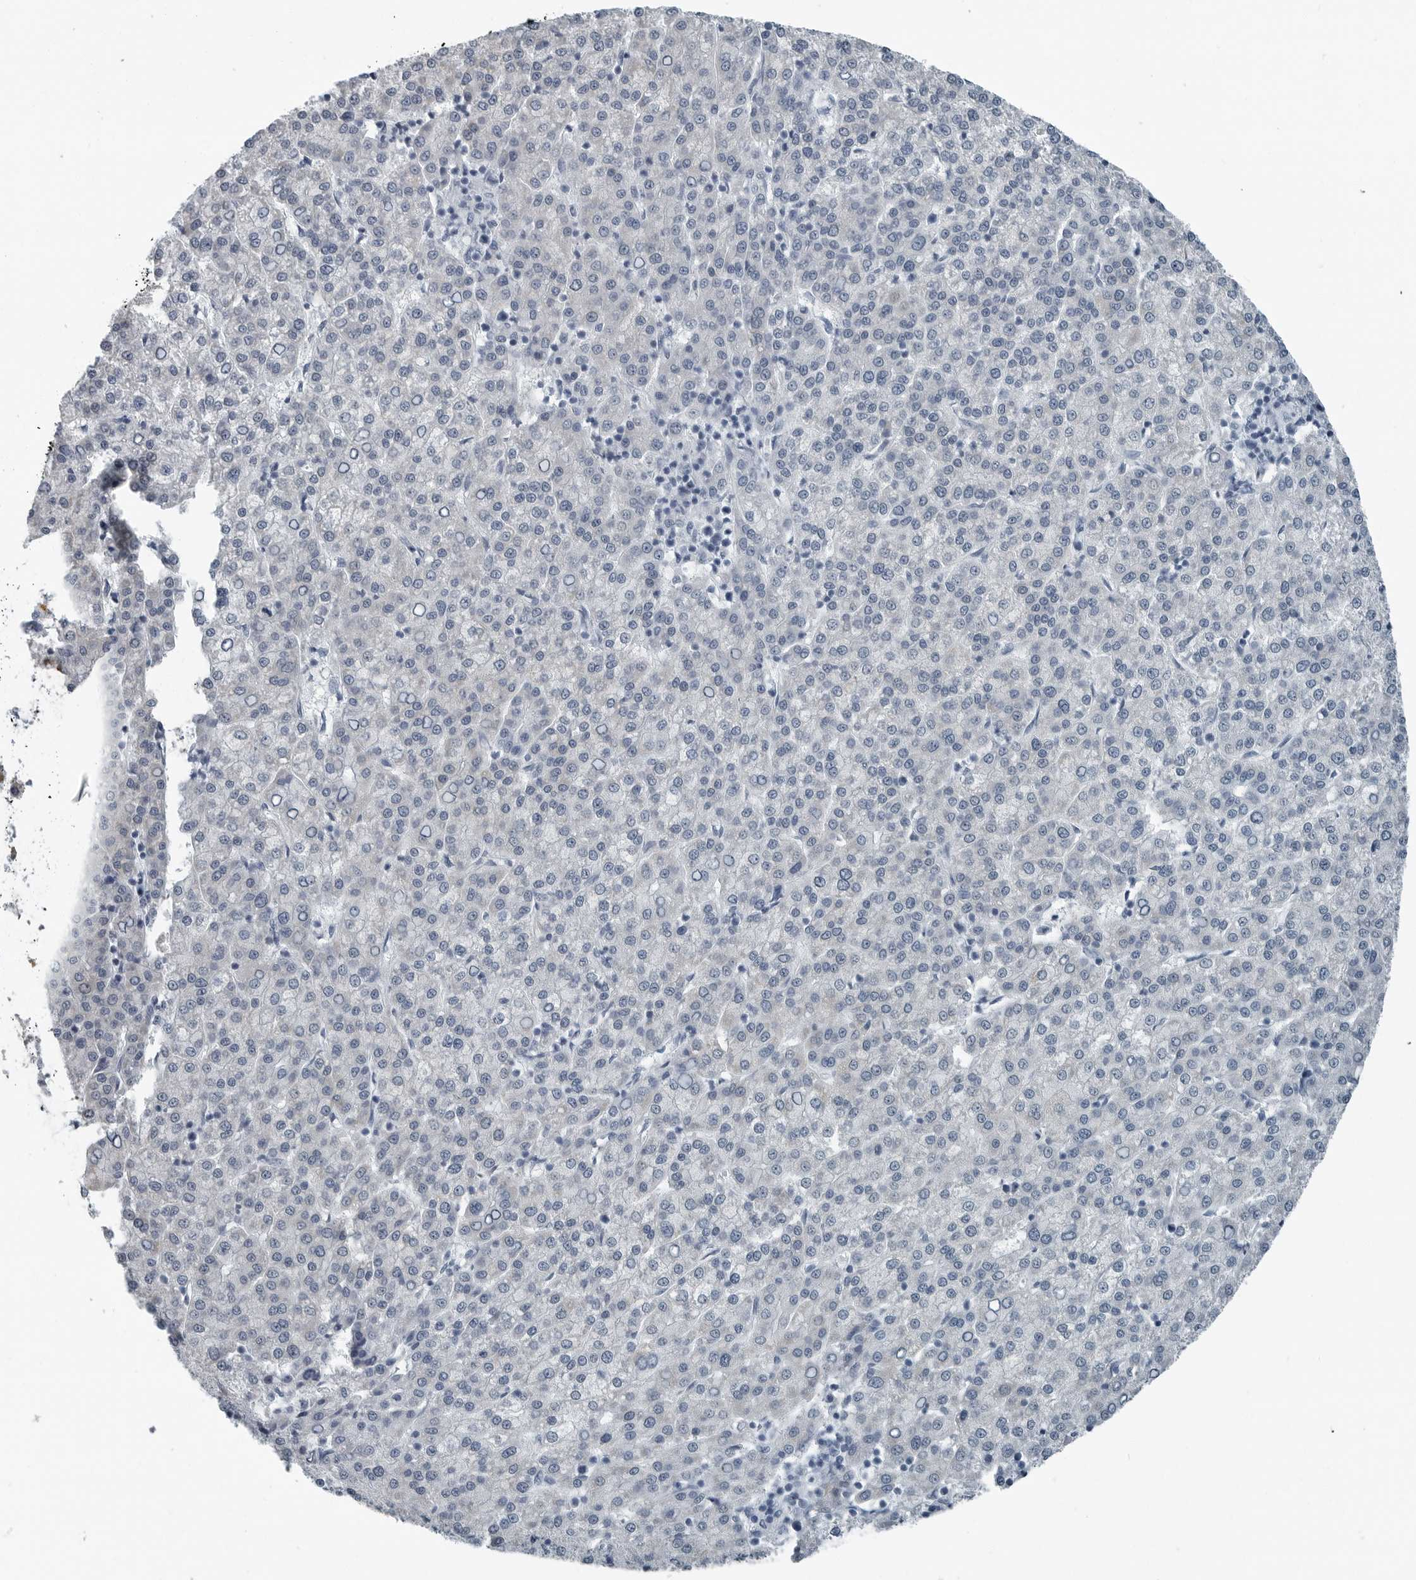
{"staining": {"intensity": "negative", "quantity": "none", "location": "none"}, "tissue": "liver cancer", "cell_type": "Tumor cells", "image_type": "cancer", "snomed": [{"axis": "morphology", "description": "Carcinoma, Hepatocellular, NOS"}, {"axis": "topography", "description": "Liver"}], "caption": "IHC of human liver cancer displays no positivity in tumor cells. The staining was performed using DAB to visualize the protein expression in brown, while the nuclei were stained in blue with hematoxylin (Magnification: 20x).", "gene": "ZPBP2", "patient": {"sex": "female", "age": 58}}